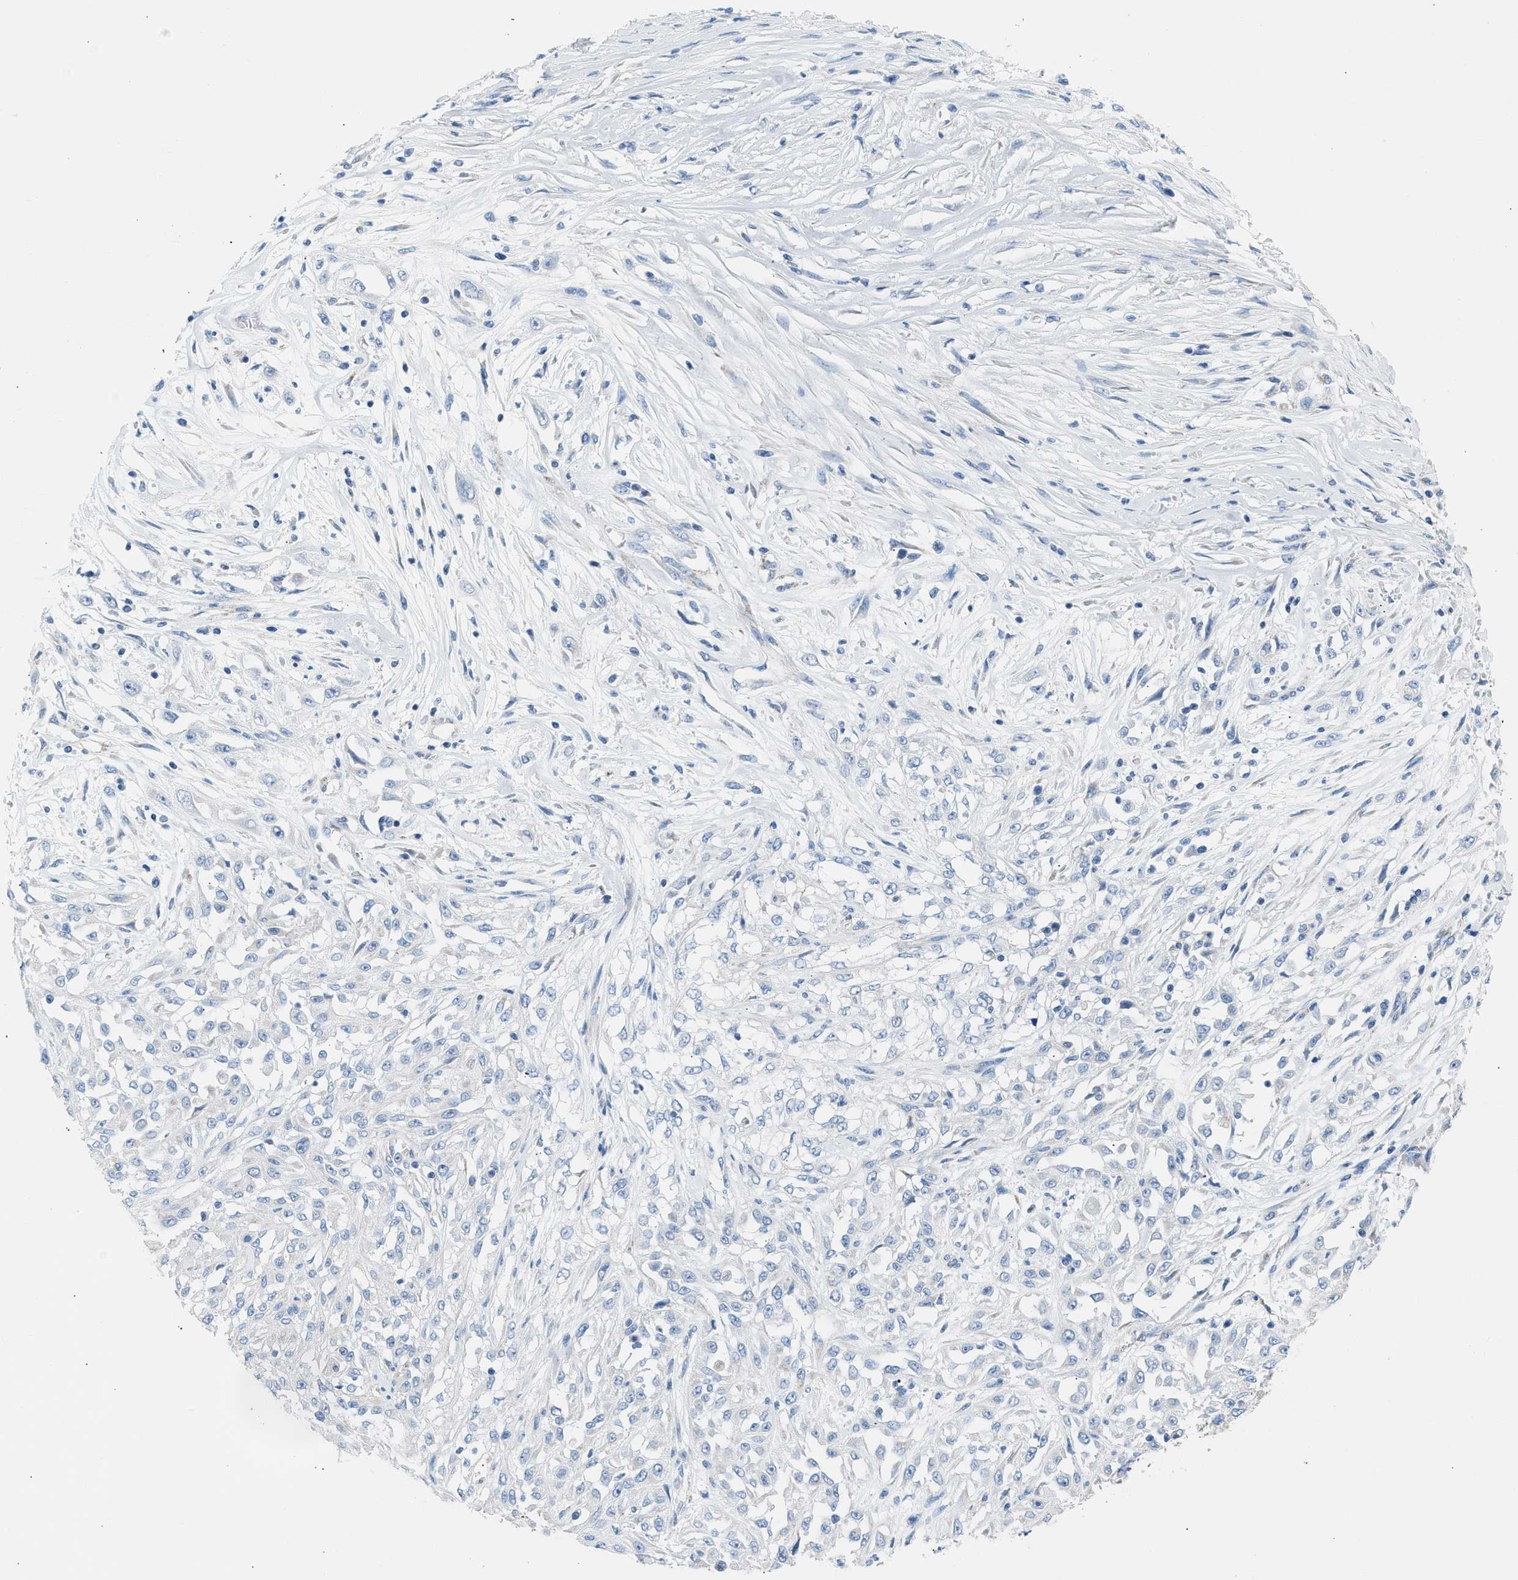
{"staining": {"intensity": "negative", "quantity": "none", "location": "none"}, "tissue": "skin cancer", "cell_type": "Tumor cells", "image_type": "cancer", "snomed": [{"axis": "morphology", "description": "Squamous cell carcinoma, NOS"}, {"axis": "morphology", "description": "Squamous cell carcinoma, metastatic, NOS"}, {"axis": "topography", "description": "Skin"}, {"axis": "topography", "description": "Lymph node"}], "caption": "Protein analysis of skin cancer demonstrates no significant positivity in tumor cells. (DAB (3,3'-diaminobenzidine) immunohistochemistry (IHC) with hematoxylin counter stain).", "gene": "NDUFS8", "patient": {"sex": "male", "age": 75}}